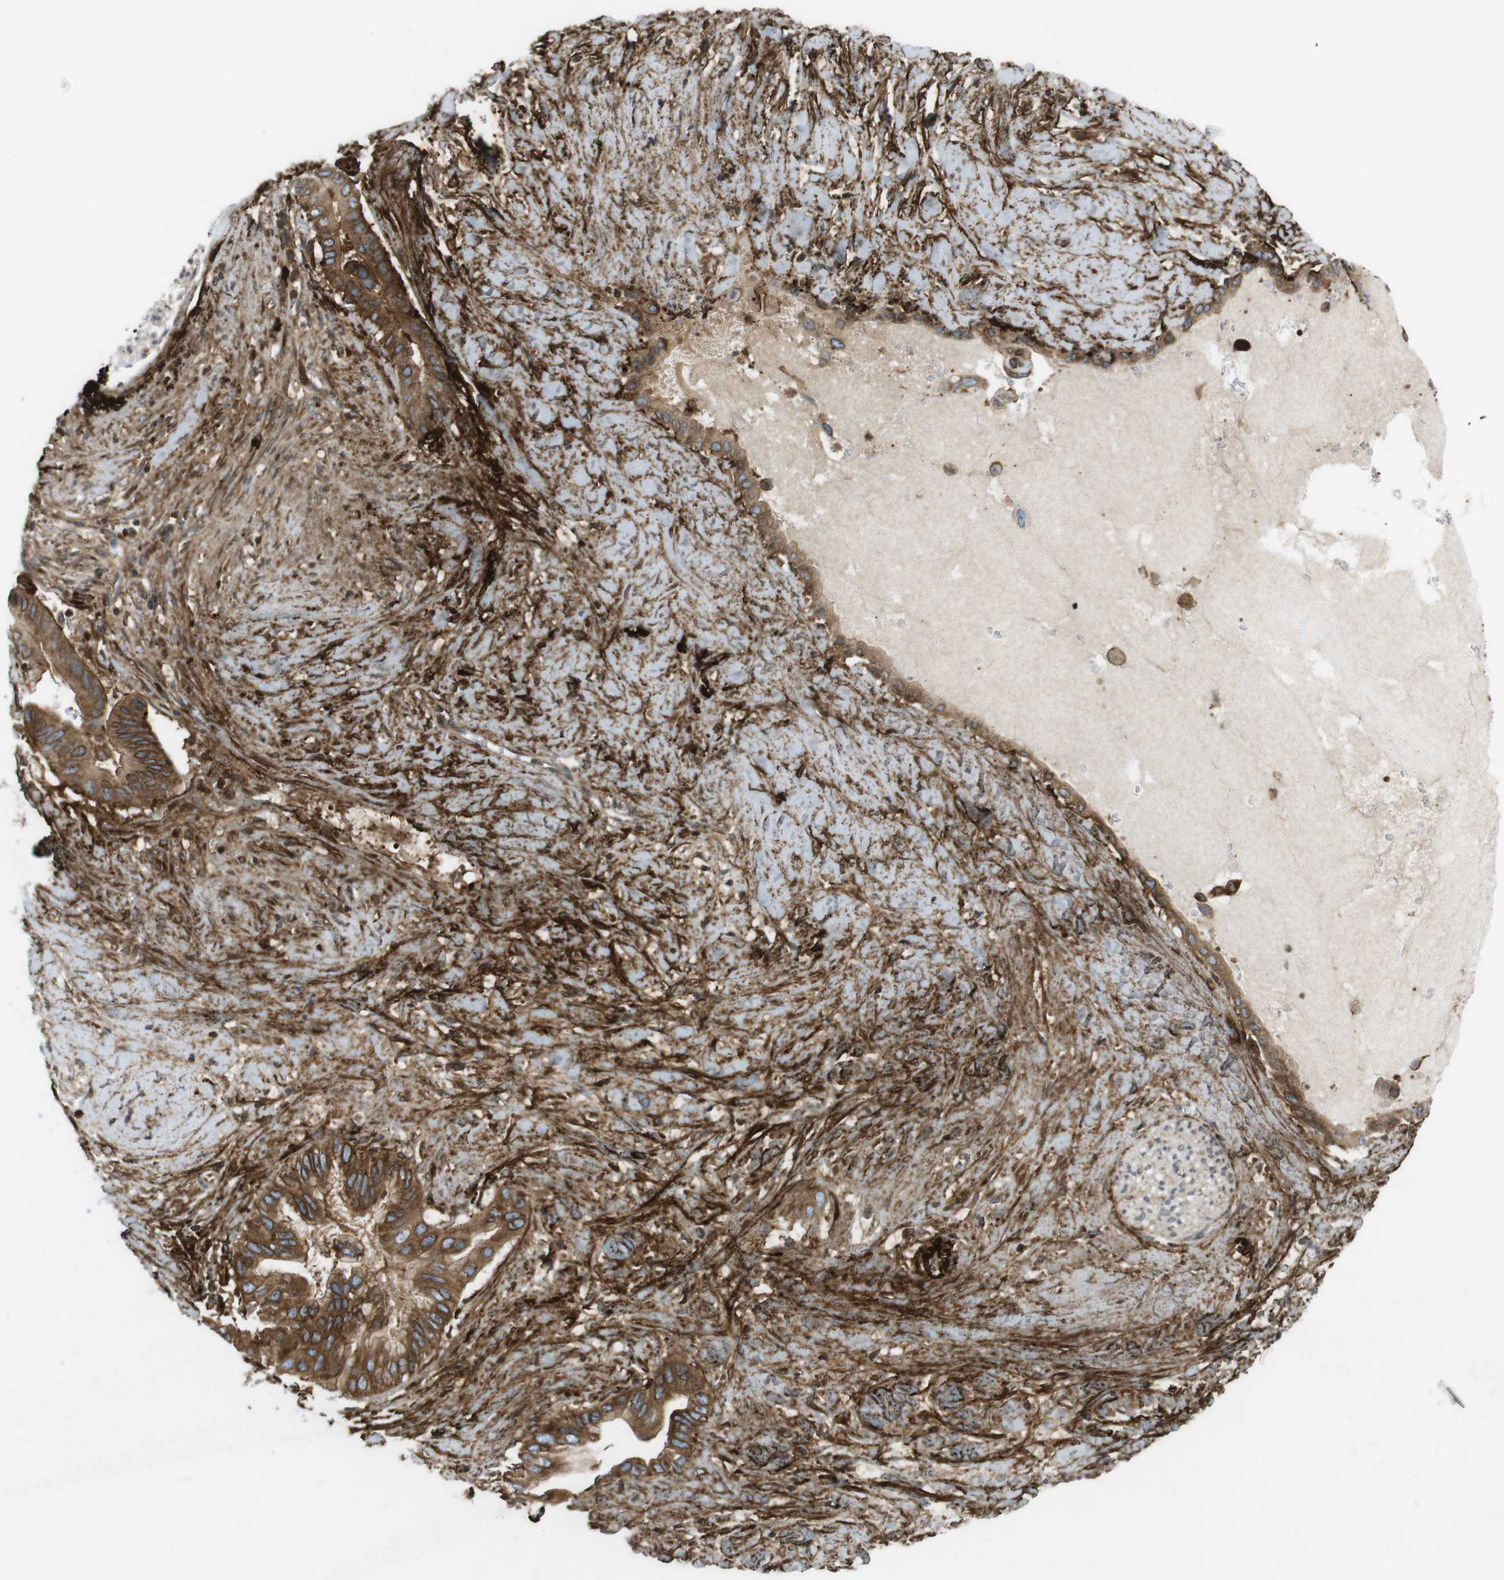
{"staining": {"intensity": "moderate", "quantity": ">75%", "location": "cytoplasmic/membranous"}, "tissue": "pancreatic cancer", "cell_type": "Tumor cells", "image_type": "cancer", "snomed": [{"axis": "morphology", "description": "Adenocarcinoma, NOS"}, {"axis": "topography", "description": "Pancreas"}], "caption": "Pancreatic cancer (adenocarcinoma) stained for a protein displays moderate cytoplasmic/membranous positivity in tumor cells.", "gene": "FLII", "patient": {"sex": "male", "age": 55}}